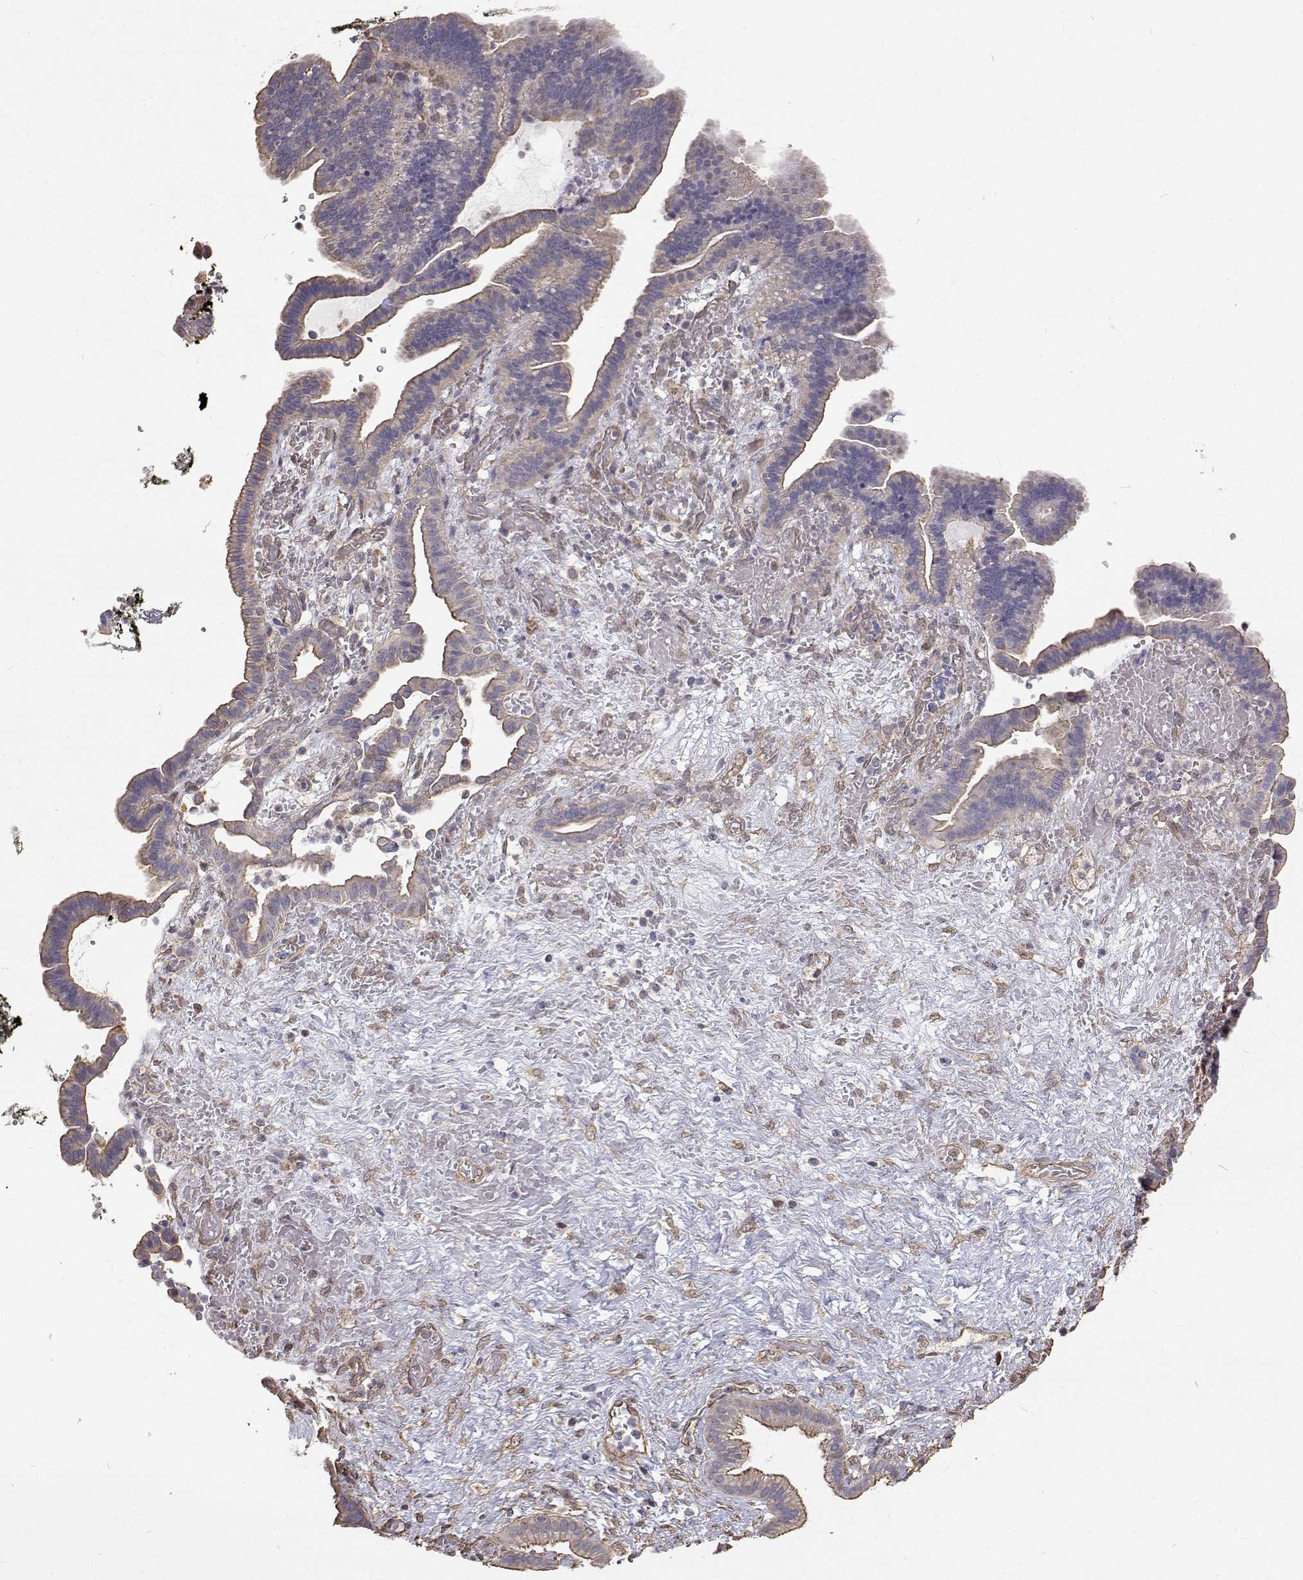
{"staining": {"intensity": "weak", "quantity": "<25%", "location": "cytoplasmic/membranous"}, "tissue": "pancreatic cancer", "cell_type": "Tumor cells", "image_type": "cancer", "snomed": [{"axis": "morphology", "description": "Adenocarcinoma, NOS"}, {"axis": "topography", "description": "Pancreas"}], "caption": "Human adenocarcinoma (pancreatic) stained for a protein using immunohistochemistry displays no positivity in tumor cells.", "gene": "GSDMA", "patient": {"sex": "male", "age": 44}}